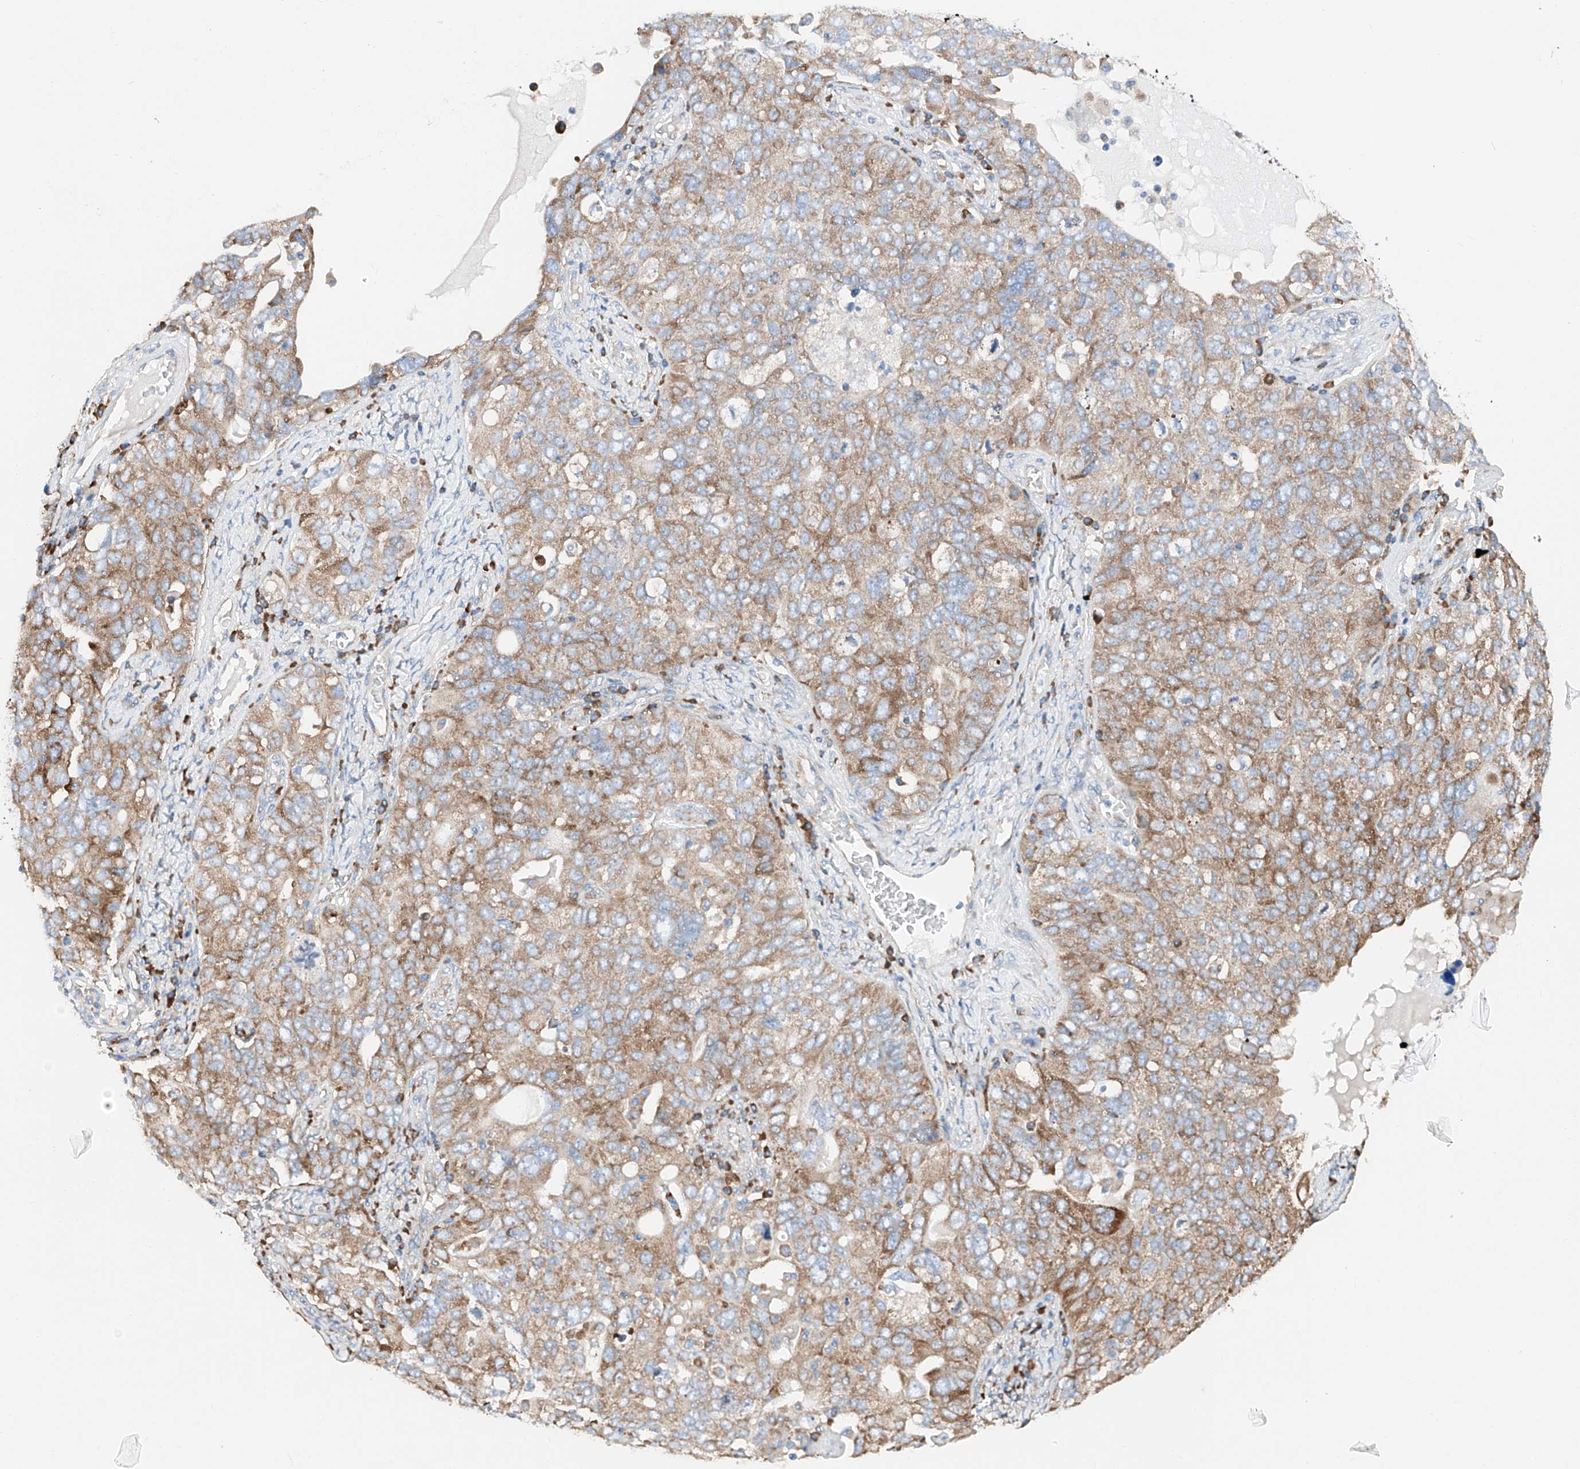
{"staining": {"intensity": "moderate", "quantity": ">75%", "location": "cytoplasmic/membranous"}, "tissue": "ovarian cancer", "cell_type": "Tumor cells", "image_type": "cancer", "snomed": [{"axis": "morphology", "description": "Carcinoma, endometroid"}, {"axis": "topography", "description": "Ovary"}], "caption": "This is an image of immunohistochemistry staining of ovarian cancer, which shows moderate staining in the cytoplasmic/membranous of tumor cells.", "gene": "CRELD1", "patient": {"sex": "female", "age": 62}}